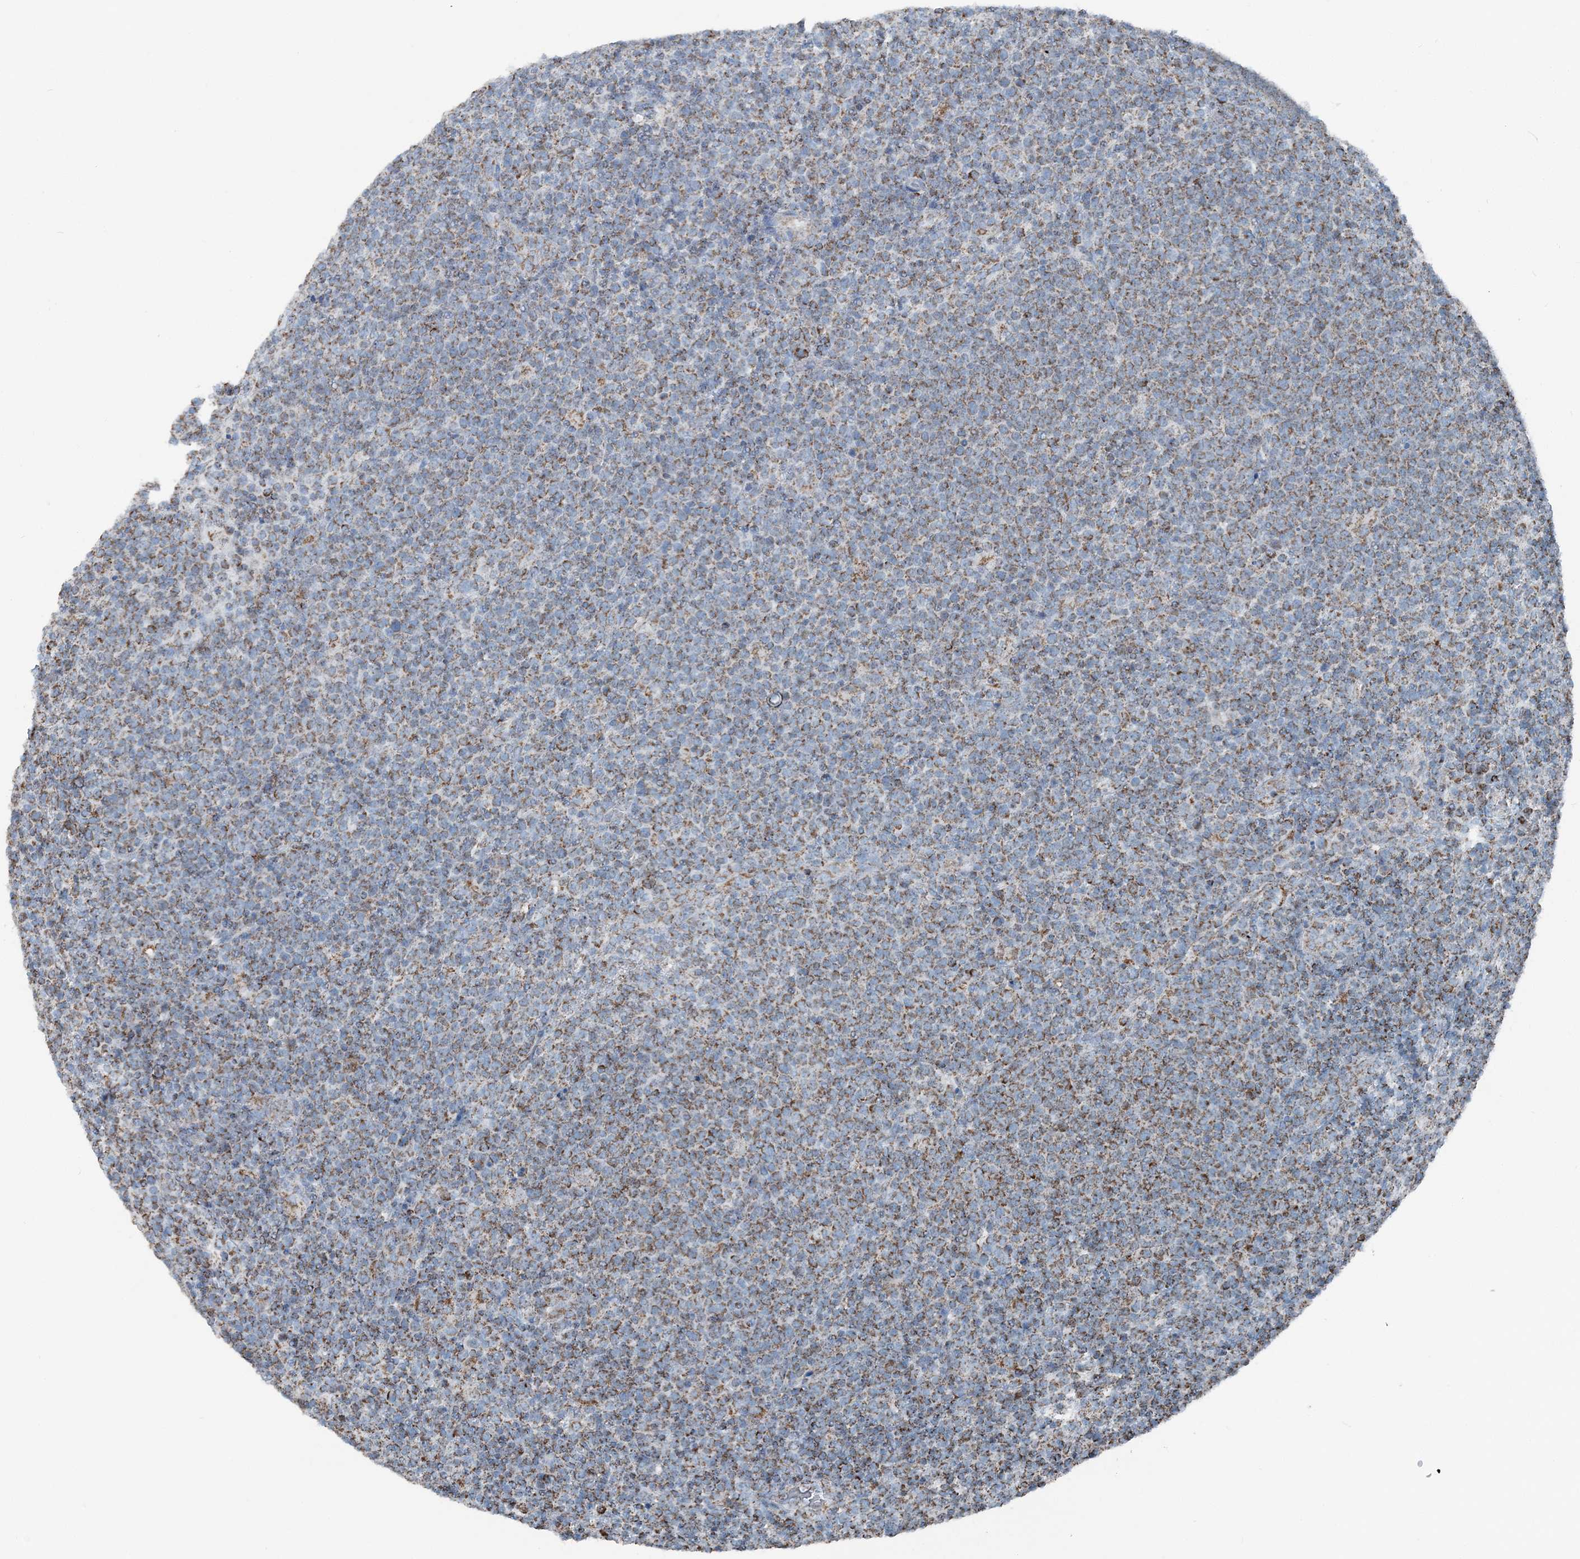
{"staining": {"intensity": "moderate", "quantity": ">75%", "location": "cytoplasmic/membranous"}, "tissue": "lymphoma", "cell_type": "Tumor cells", "image_type": "cancer", "snomed": [{"axis": "morphology", "description": "Malignant lymphoma, non-Hodgkin's type, High grade"}, {"axis": "topography", "description": "Lymph node"}], "caption": "Moderate cytoplasmic/membranous protein expression is appreciated in approximately >75% of tumor cells in lymphoma.", "gene": "SUCLG1", "patient": {"sex": "male", "age": 61}}